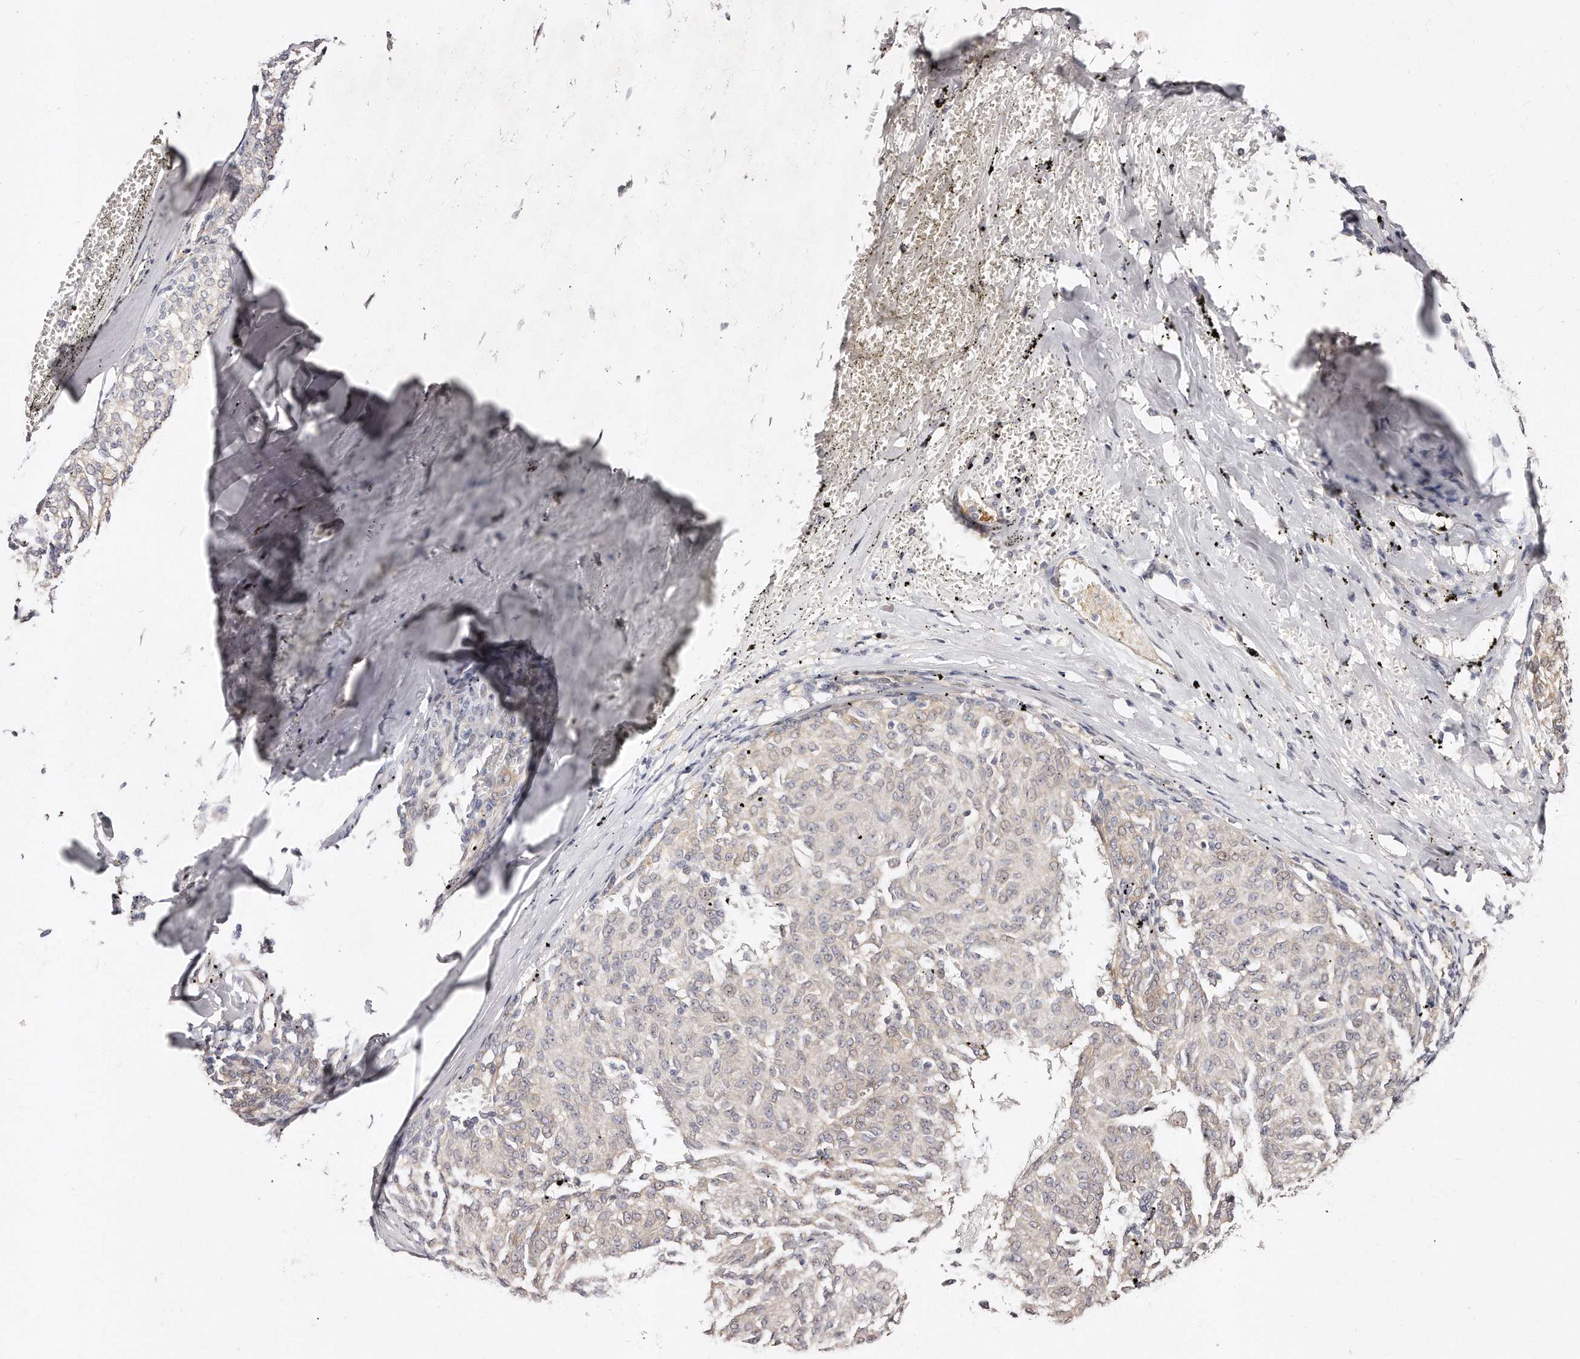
{"staining": {"intensity": "weak", "quantity": "<25%", "location": "nuclear"}, "tissue": "melanoma", "cell_type": "Tumor cells", "image_type": "cancer", "snomed": [{"axis": "morphology", "description": "Malignant melanoma, NOS"}, {"axis": "topography", "description": "Skin"}], "caption": "Tumor cells are negative for brown protein staining in melanoma.", "gene": "CASZ1", "patient": {"sex": "female", "age": 72}}